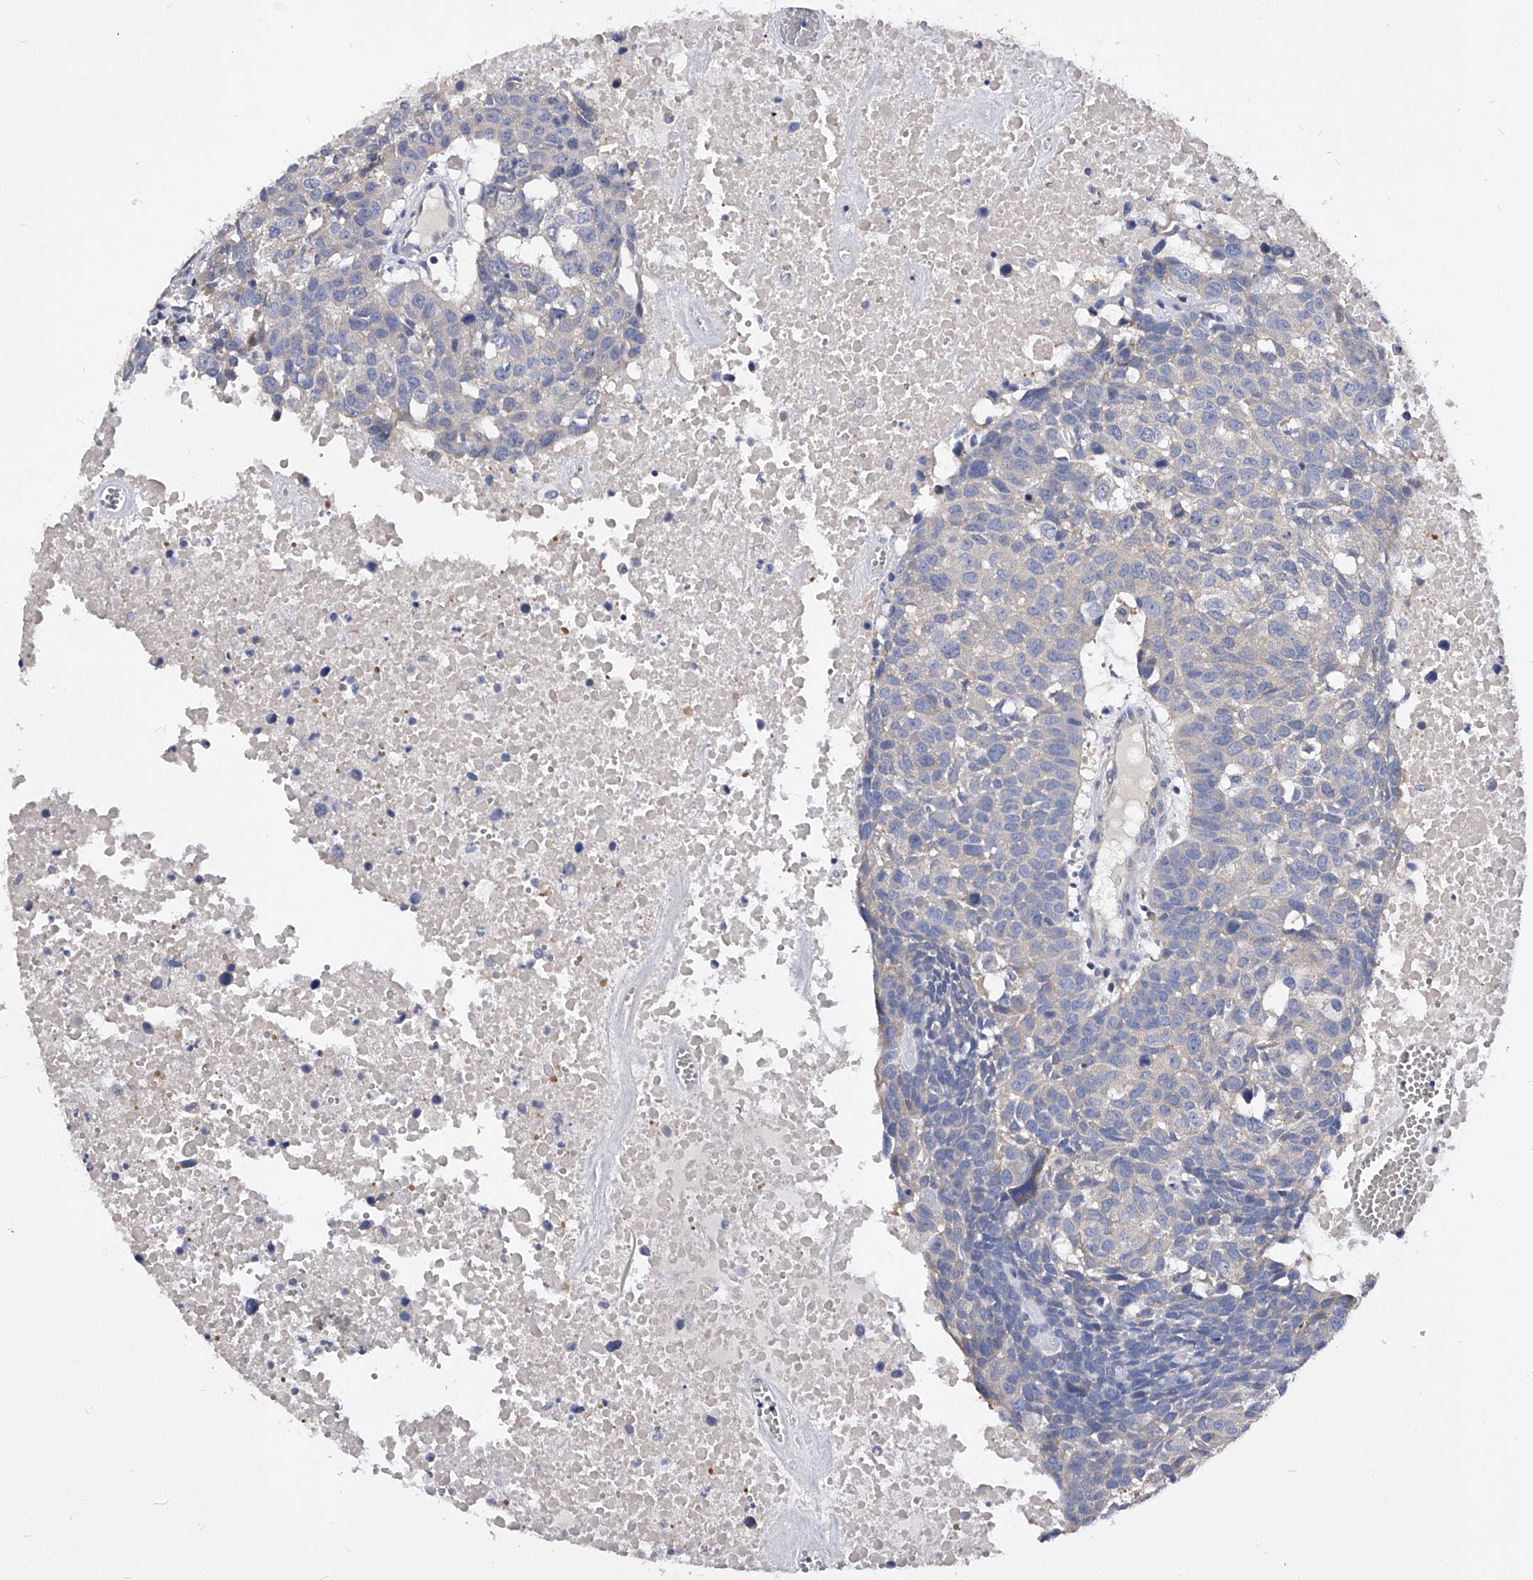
{"staining": {"intensity": "negative", "quantity": "none", "location": "none"}, "tissue": "head and neck cancer", "cell_type": "Tumor cells", "image_type": "cancer", "snomed": [{"axis": "morphology", "description": "Squamous cell carcinoma, NOS"}, {"axis": "topography", "description": "Head-Neck"}], "caption": "There is no significant expression in tumor cells of head and neck squamous cell carcinoma.", "gene": "PPP5C", "patient": {"sex": "male", "age": 66}}